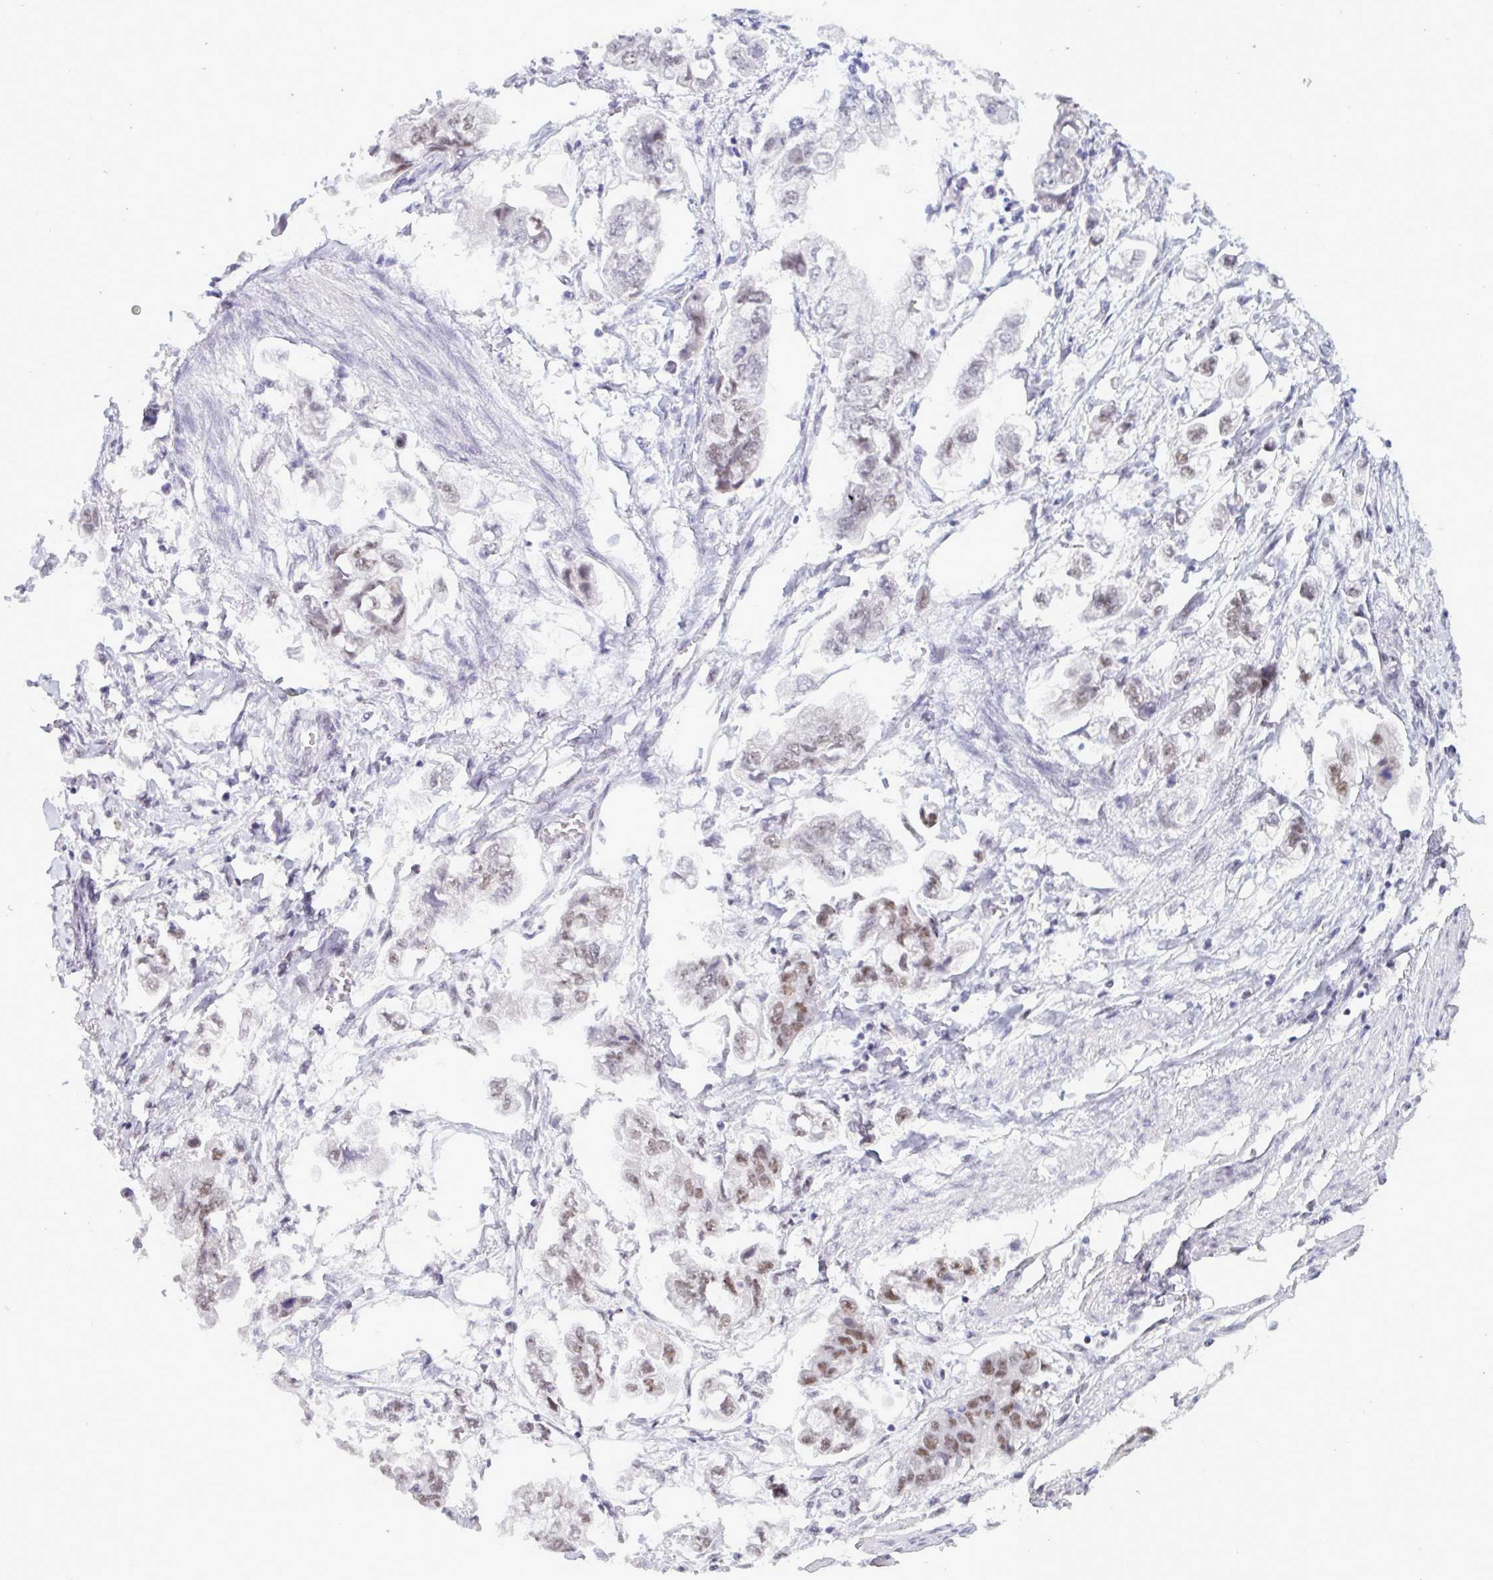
{"staining": {"intensity": "moderate", "quantity": "25%-75%", "location": "nuclear"}, "tissue": "stomach cancer", "cell_type": "Tumor cells", "image_type": "cancer", "snomed": [{"axis": "morphology", "description": "Adenocarcinoma, NOS"}, {"axis": "topography", "description": "Stomach"}], "caption": "The photomicrograph shows staining of stomach cancer (adenocarcinoma), revealing moderate nuclear protein expression (brown color) within tumor cells. (Stains: DAB in brown, nuclei in blue, Microscopy: brightfield microscopy at high magnification).", "gene": "PPP1R10", "patient": {"sex": "male", "age": 62}}